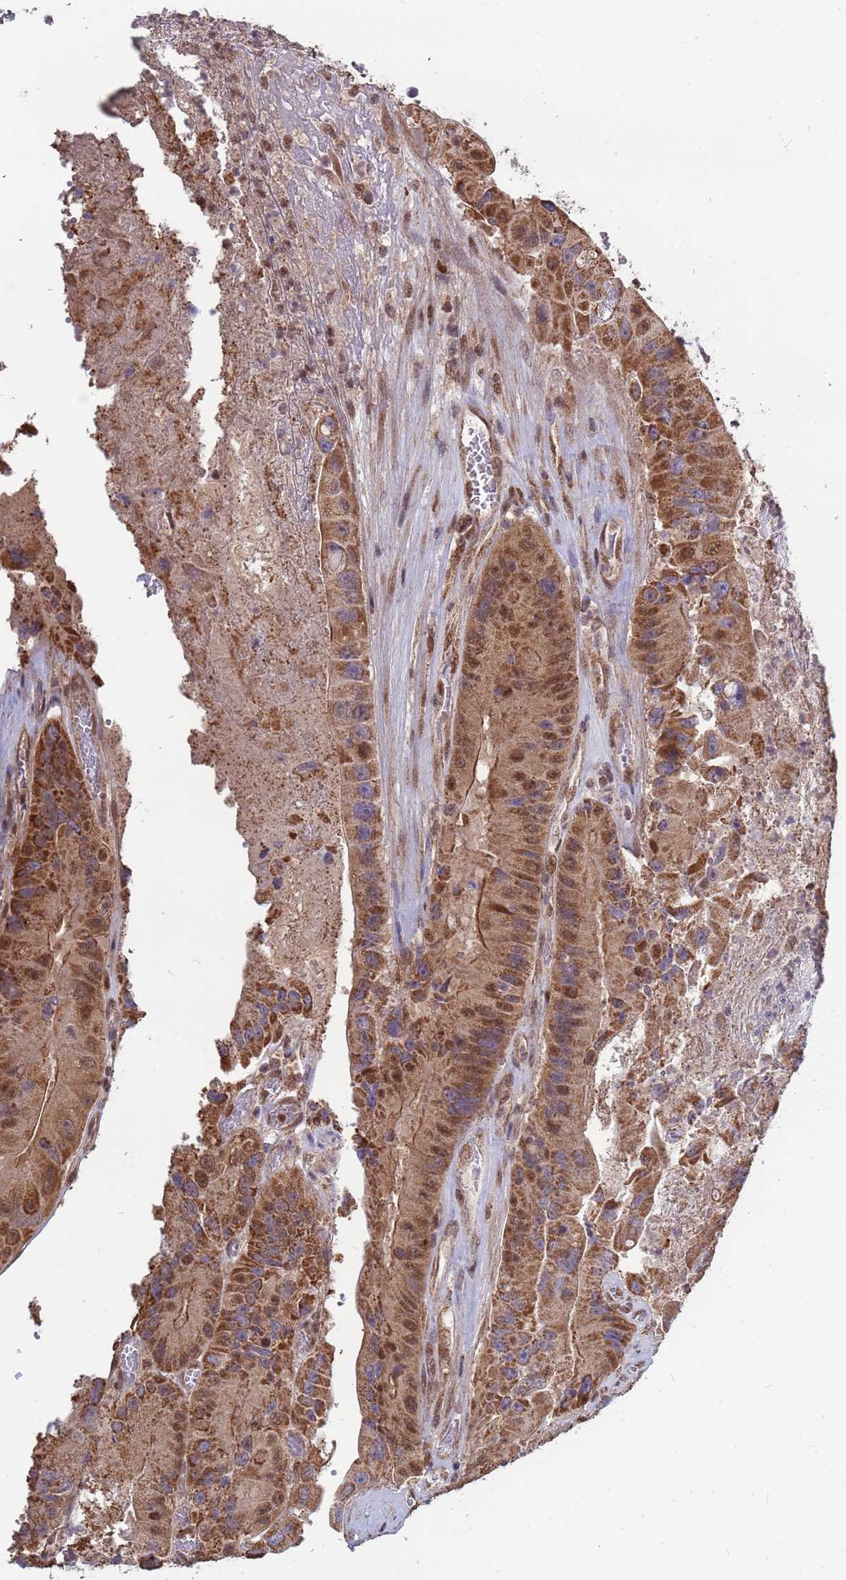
{"staining": {"intensity": "moderate", "quantity": ">75%", "location": "cytoplasmic/membranous"}, "tissue": "colorectal cancer", "cell_type": "Tumor cells", "image_type": "cancer", "snomed": [{"axis": "morphology", "description": "Adenocarcinoma, NOS"}, {"axis": "topography", "description": "Colon"}], "caption": "Colorectal adenocarcinoma tissue exhibits moderate cytoplasmic/membranous staining in about >75% of tumor cells, visualized by immunohistochemistry.", "gene": "DENND2B", "patient": {"sex": "female", "age": 86}}